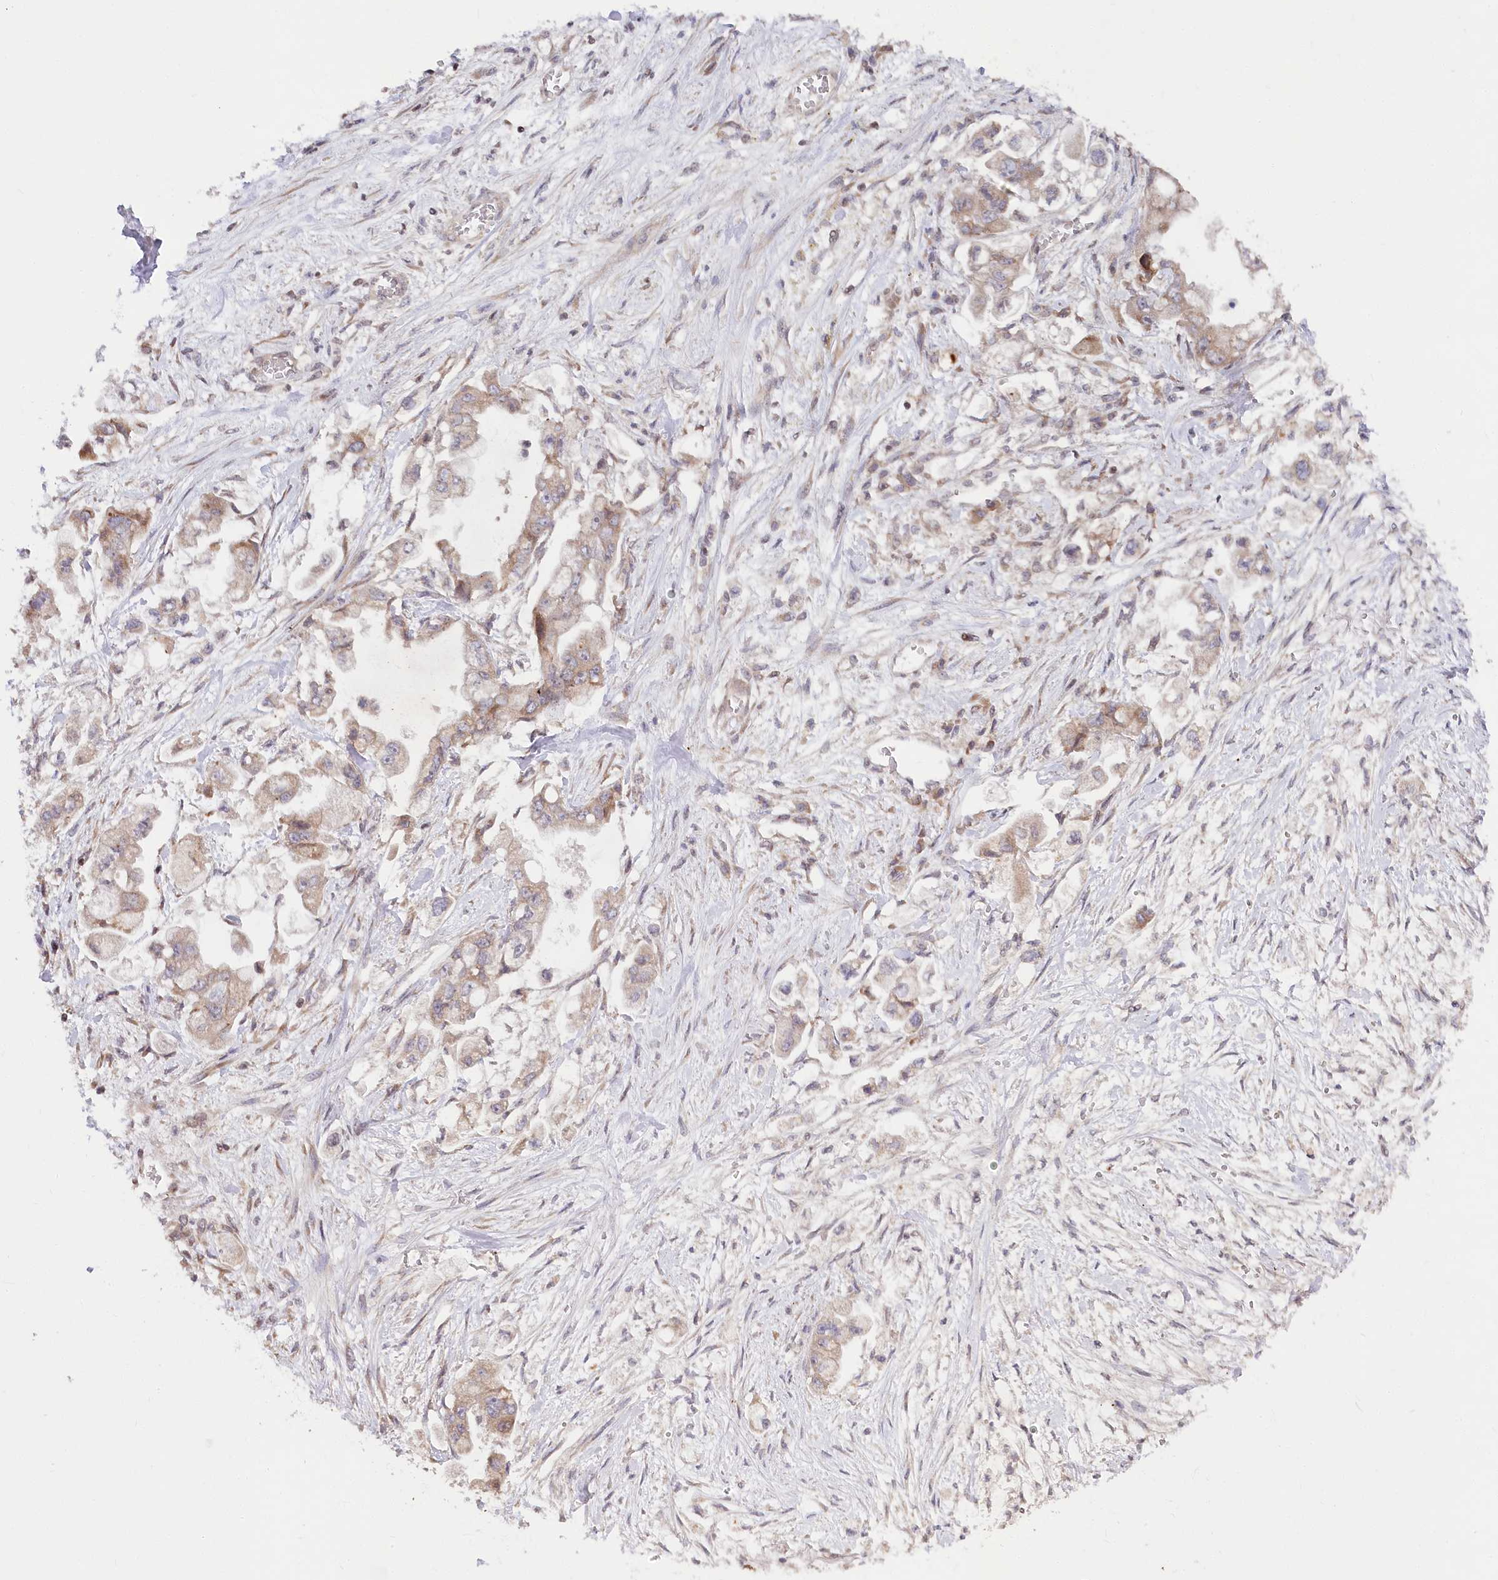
{"staining": {"intensity": "weak", "quantity": "25%-75%", "location": "cytoplasmic/membranous"}, "tissue": "stomach cancer", "cell_type": "Tumor cells", "image_type": "cancer", "snomed": [{"axis": "morphology", "description": "Adenocarcinoma, NOS"}, {"axis": "topography", "description": "Stomach"}], "caption": "Immunohistochemical staining of adenocarcinoma (stomach) demonstrates weak cytoplasmic/membranous protein expression in approximately 25%-75% of tumor cells.", "gene": "CGGBP1", "patient": {"sex": "male", "age": 62}}